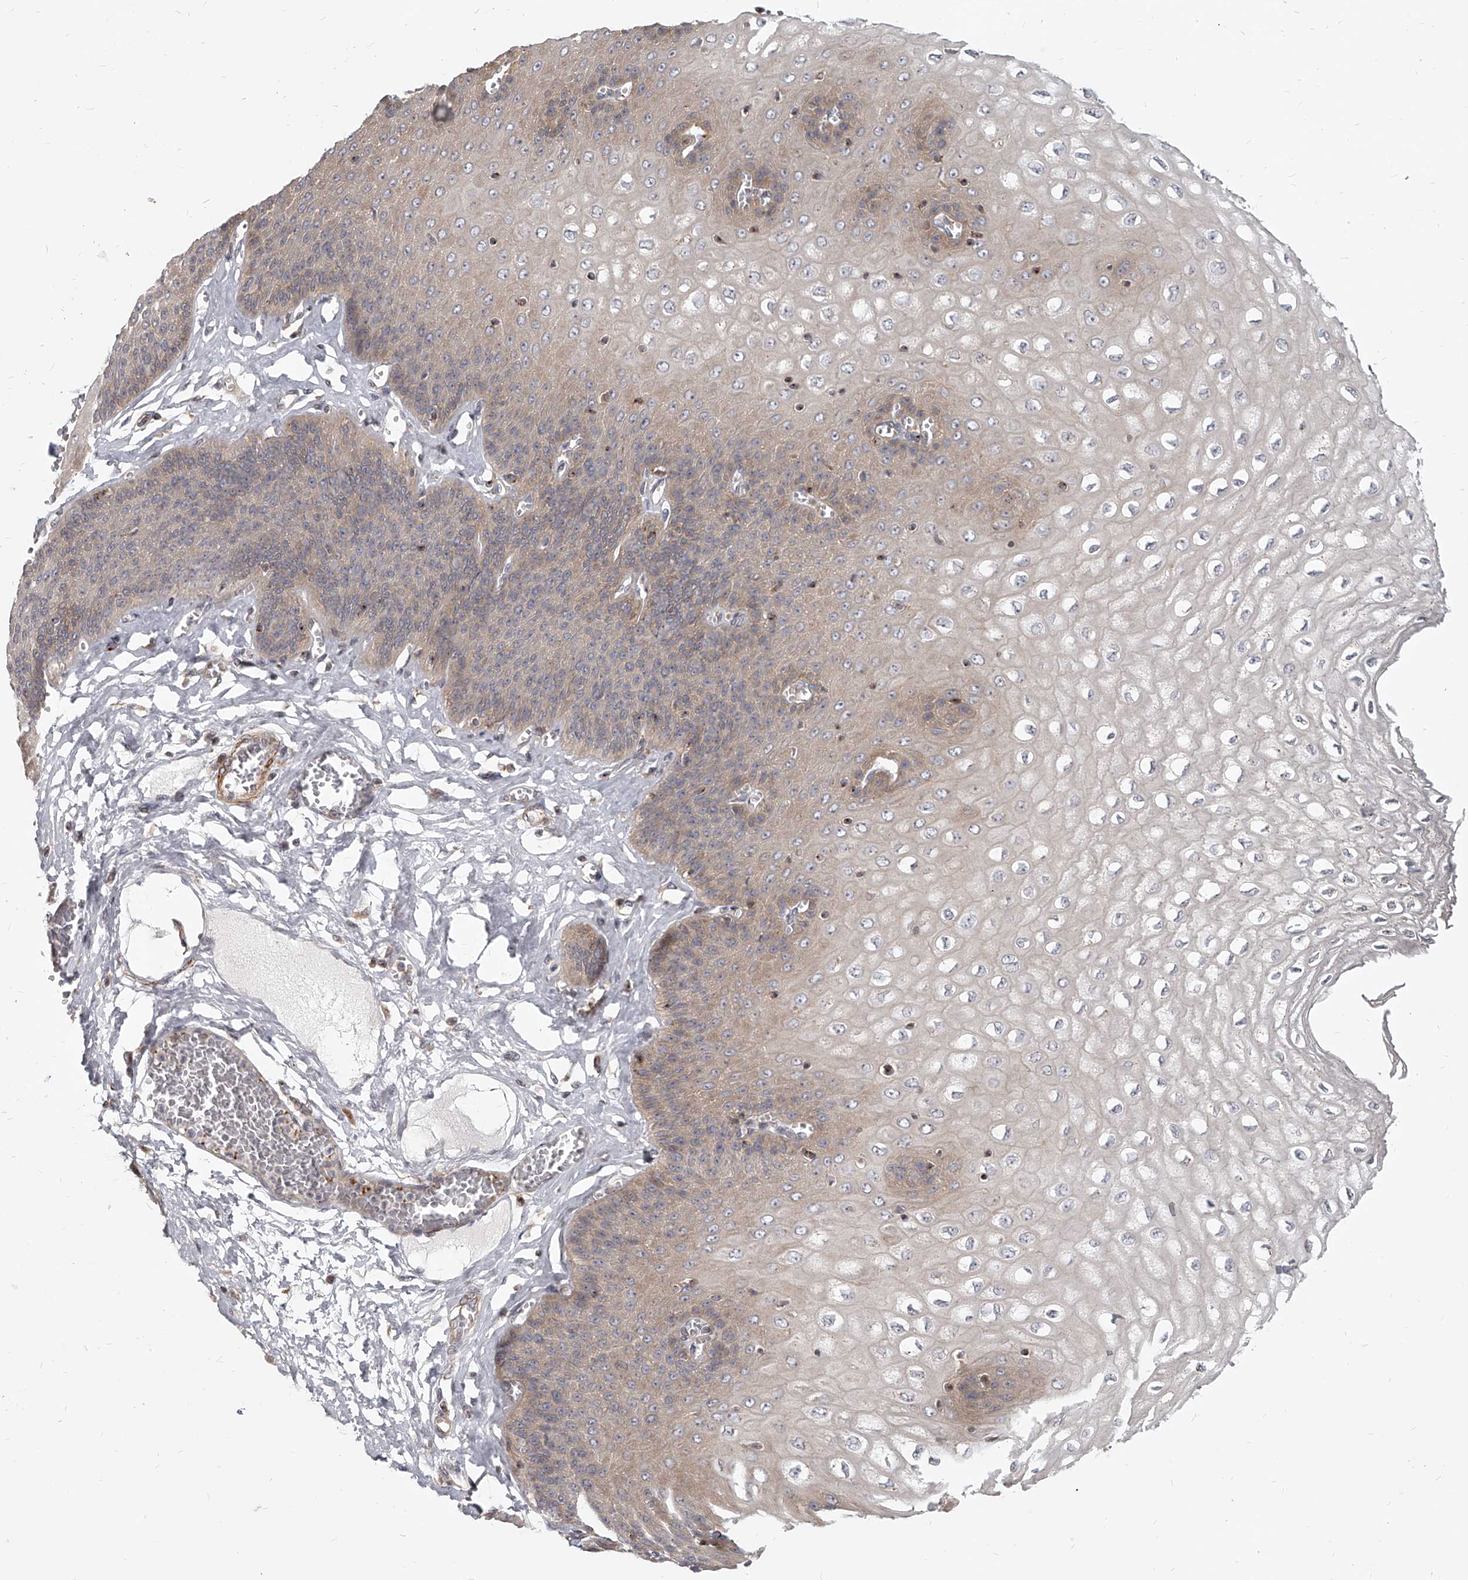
{"staining": {"intensity": "moderate", "quantity": ">75%", "location": "cytoplasmic/membranous"}, "tissue": "esophagus", "cell_type": "Squamous epithelial cells", "image_type": "normal", "snomed": [{"axis": "morphology", "description": "Normal tissue, NOS"}, {"axis": "topography", "description": "Esophagus"}], "caption": "Protein staining of normal esophagus shows moderate cytoplasmic/membranous staining in about >75% of squamous epithelial cells. (DAB IHC, brown staining for protein, blue staining for nuclei).", "gene": "SLC37A1", "patient": {"sex": "male", "age": 60}}